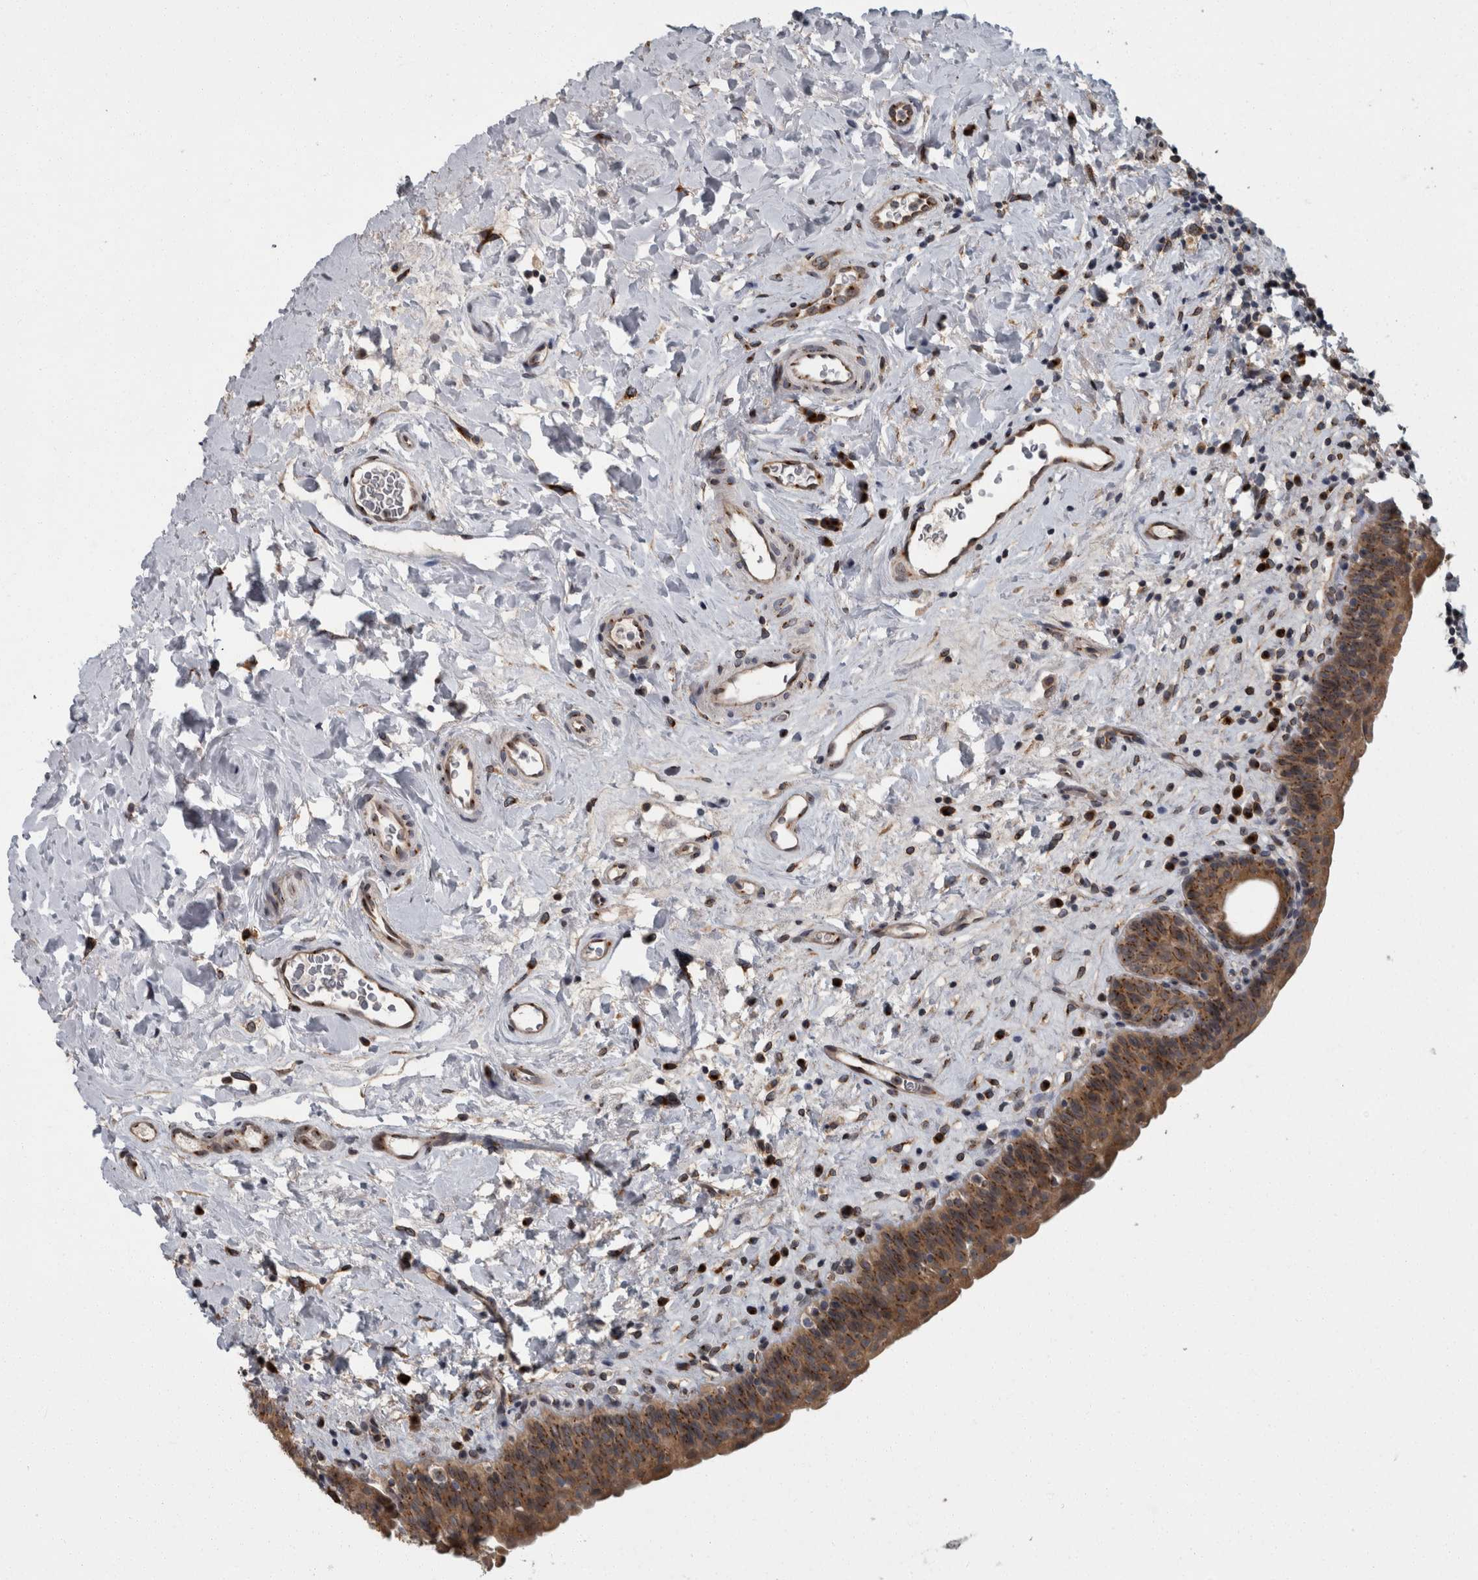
{"staining": {"intensity": "moderate", "quantity": ">75%", "location": "cytoplasmic/membranous"}, "tissue": "urinary bladder", "cell_type": "Urothelial cells", "image_type": "normal", "snomed": [{"axis": "morphology", "description": "Normal tissue, NOS"}, {"axis": "topography", "description": "Urinary bladder"}], "caption": "Urinary bladder stained with a brown dye demonstrates moderate cytoplasmic/membranous positive positivity in about >75% of urothelial cells.", "gene": "LMAN2L", "patient": {"sex": "male", "age": 83}}